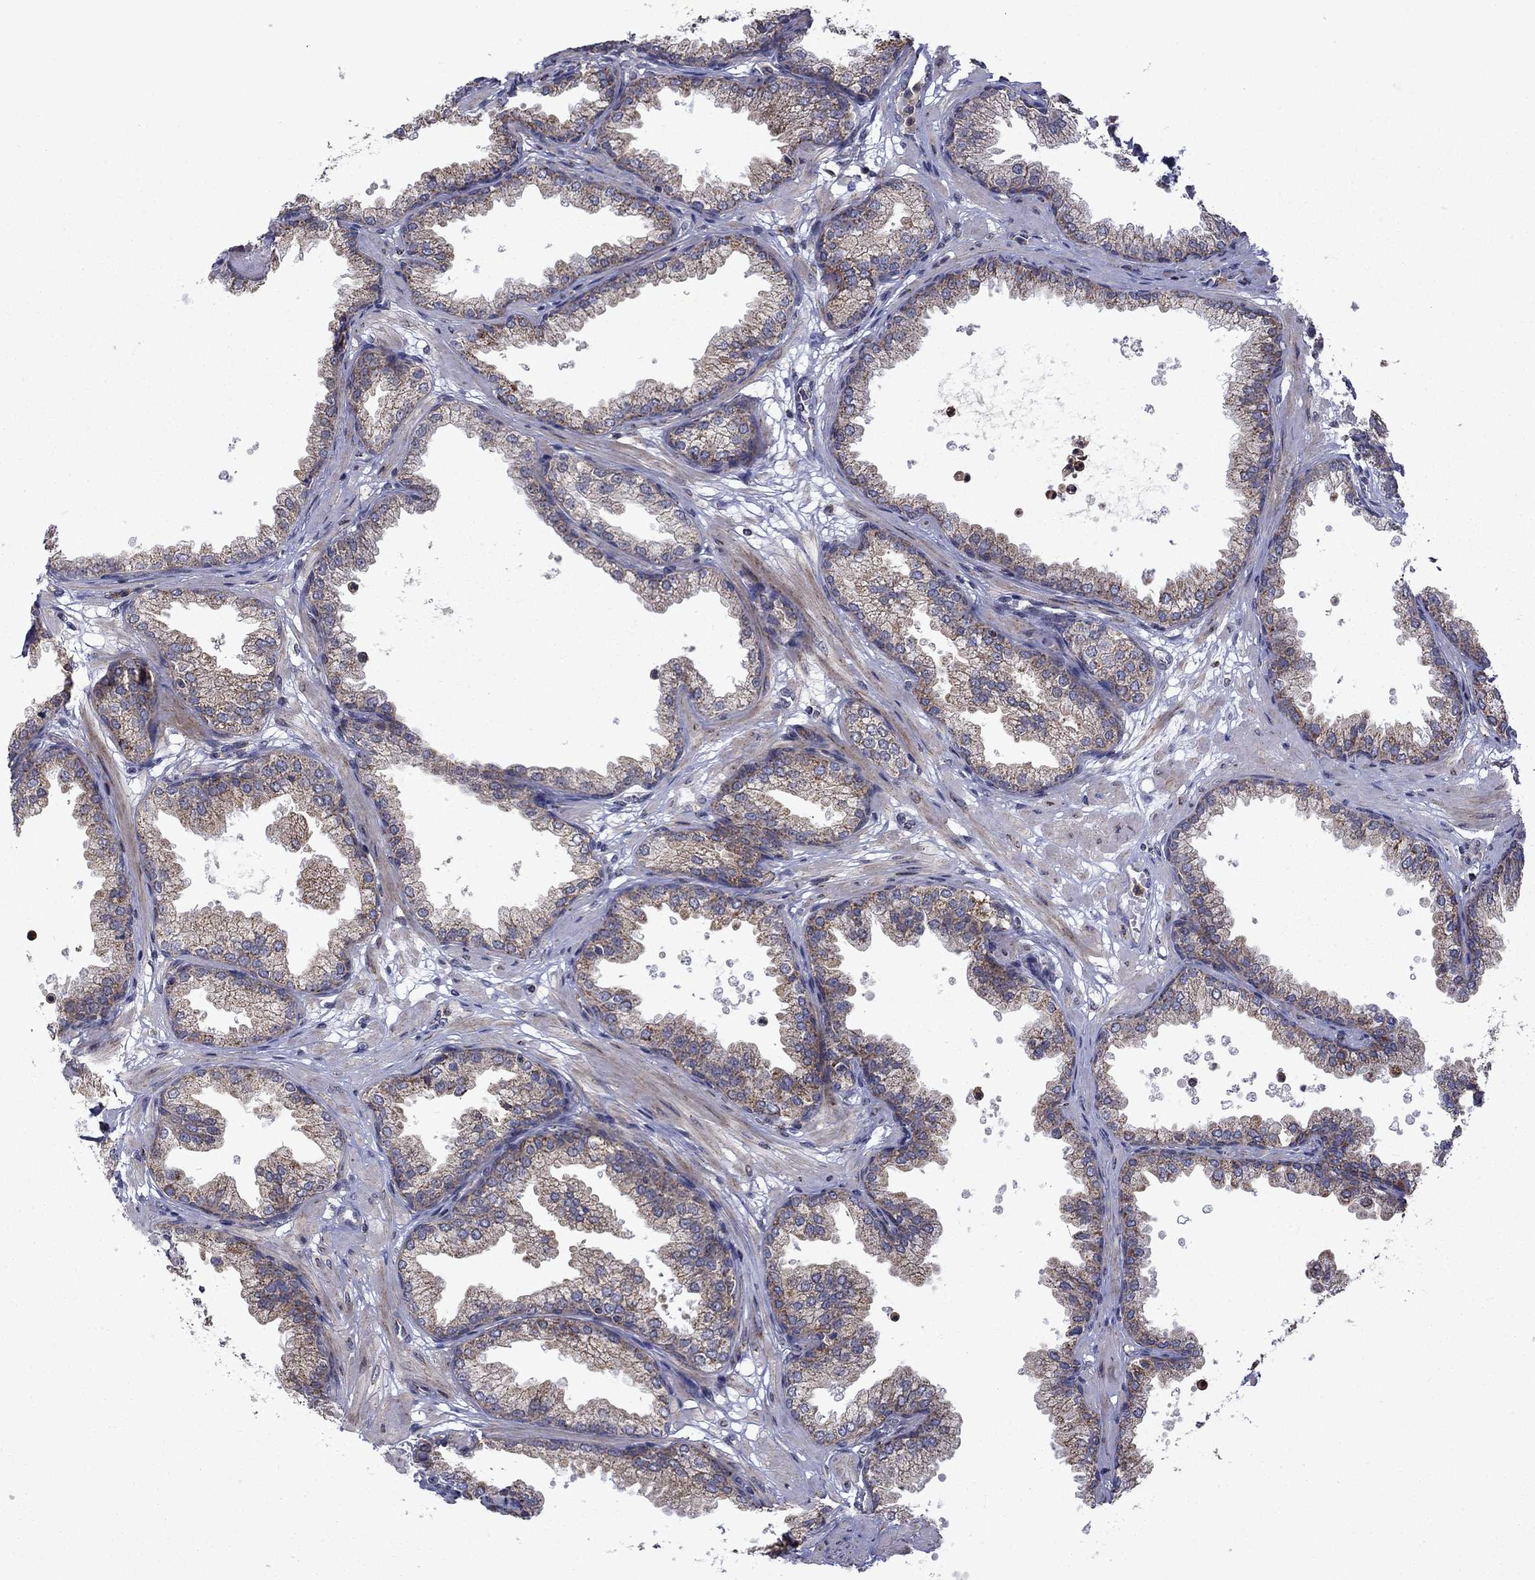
{"staining": {"intensity": "weak", "quantity": "25%-75%", "location": "cytoplasmic/membranous"}, "tissue": "prostate", "cell_type": "Glandular cells", "image_type": "normal", "snomed": [{"axis": "morphology", "description": "Normal tissue, NOS"}, {"axis": "topography", "description": "Prostate"}], "caption": "Immunohistochemical staining of normal human prostate displays low levels of weak cytoplasmic/membranous positivity in approximately 25%-75% of glandular cells.", "gene": "DOP1B", "patient": {"sex": "male", "age": 37}}